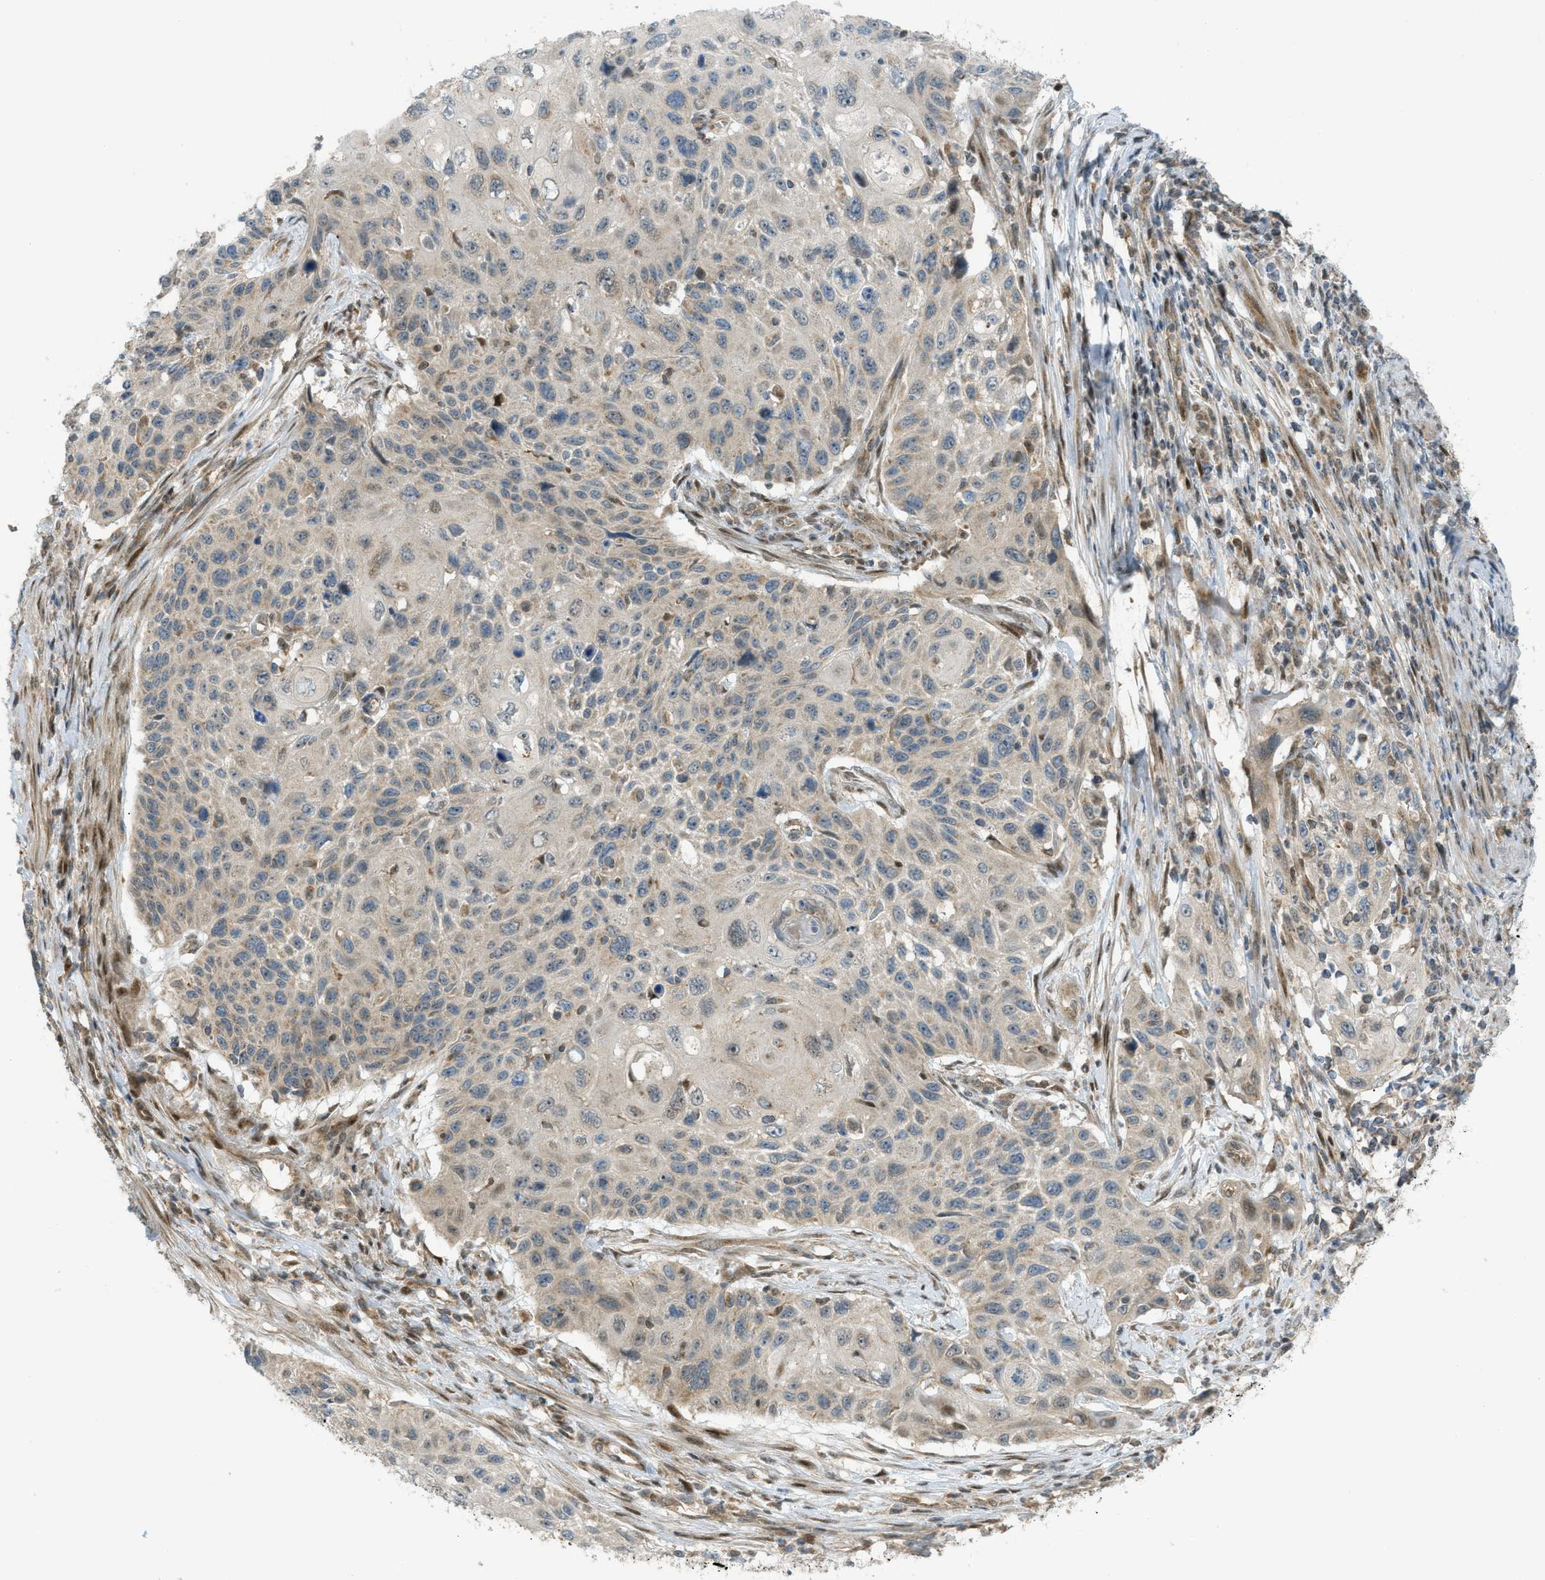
{"staining": {"intensity": "negative", "quantity": "none", "location": "none"}, "tissue": "cervical cancer", "cell_type": "Tumor cells", "image_type": "cancer", "snomed": [{"axis": "morphology", "description": "Squamous cell carcinoma, NOS"}, {"axis": "topography", "description": "Cervix"}], "caption": "This photomicrograph is of cervical squamous cell carcinoma stained with IHC to label a protein in brown with the nuclei are counter-stained blue. There is no positivity in tumor cells.", "gene": "CCDC186", "patient": {"sex": "female", "age": 70}}